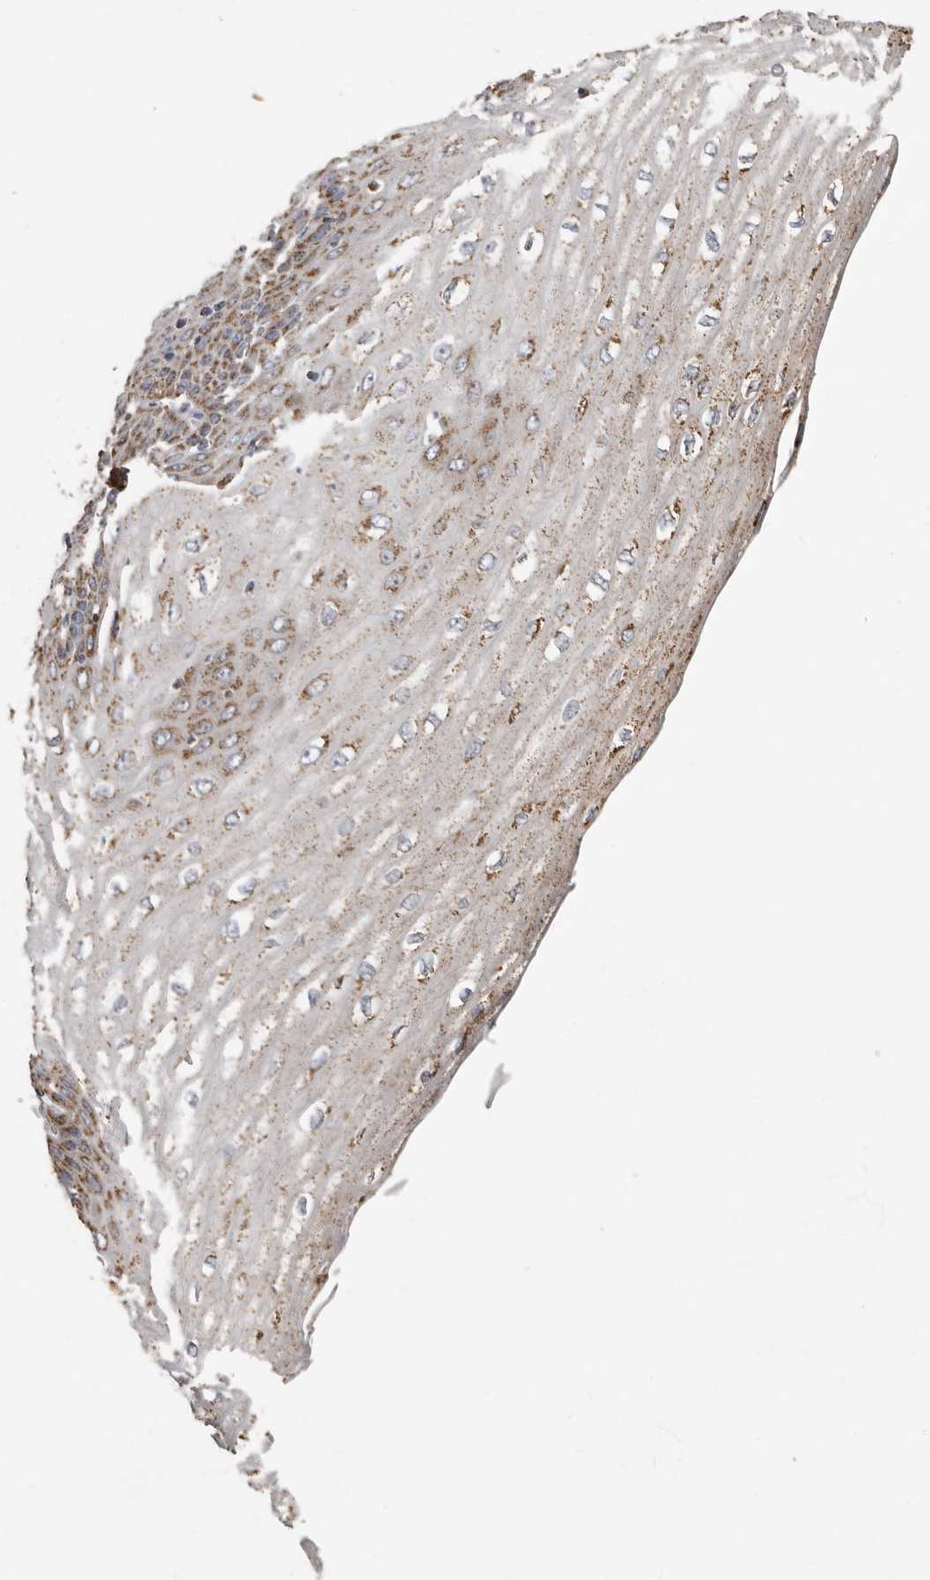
{"staining": {"intensity": "moderate", "quantity": "25%-75%", "location": "cytoplasmic/membranous"}, "tissue": "esophagus", "cell_type": "Squamous epithelial cells", "image_type": "normal", "snomed": [{"axis": "morphology", "description": "Normal tissue, NOS"}, {"axis": "topography", "description": "Esophagus"}], "caption": "Brown immunohistochemical staining in benign human esophagus shows moderate cytoplasmic/membranous staining in about 25%-75% of squamous epithelial cells. (Stains: DAB (3,3'-diaminobenzidine) in brown, nuclei in blue, Microscopy: brightfield microscopy at high magnification).", "gene": "KIF26B", "patient": {"sex": "male", "age": 60}}